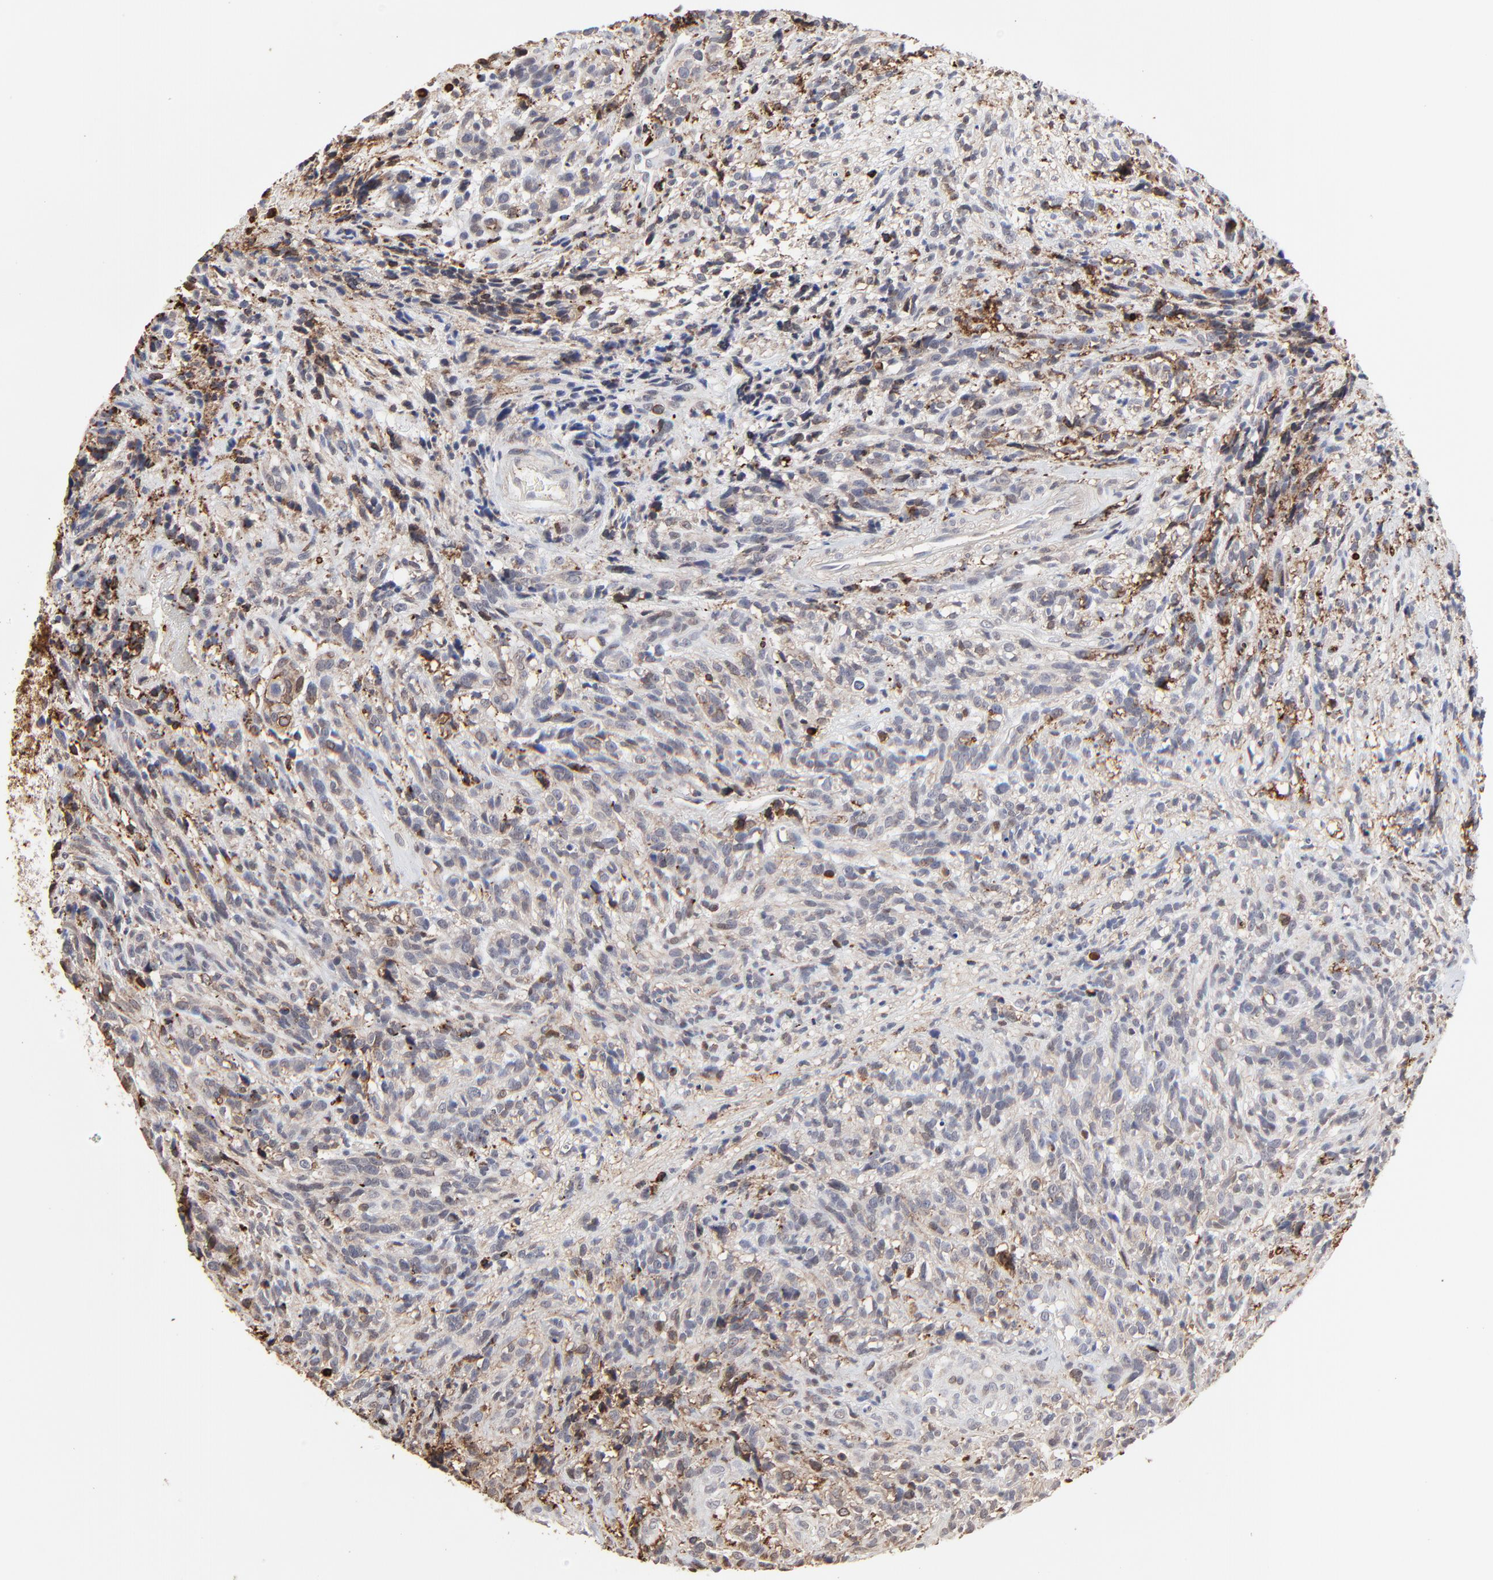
{"staining": {"intensity": "moderate", "quantity": "<25%", "location": "nuclear"}, "tissue": "glioma", "cell_type": "Tumor cells", "image_type": "cancer", "snomed": [{"axis": "morphology", "description": "Glioma, malignant, High grade"}, {"axis": "topography", "description": "Brain"}], "caption": "High-power microscopy captured an IHC histopathology image of high-grade glioma (malignant), revealing moderate nuclear positivity in approximately <25% of tumor cells. (IHC, brightfield microscopy, high magnification).", "gene": "SLC6A14", "patient": {"sex": "male", "age": 66}}